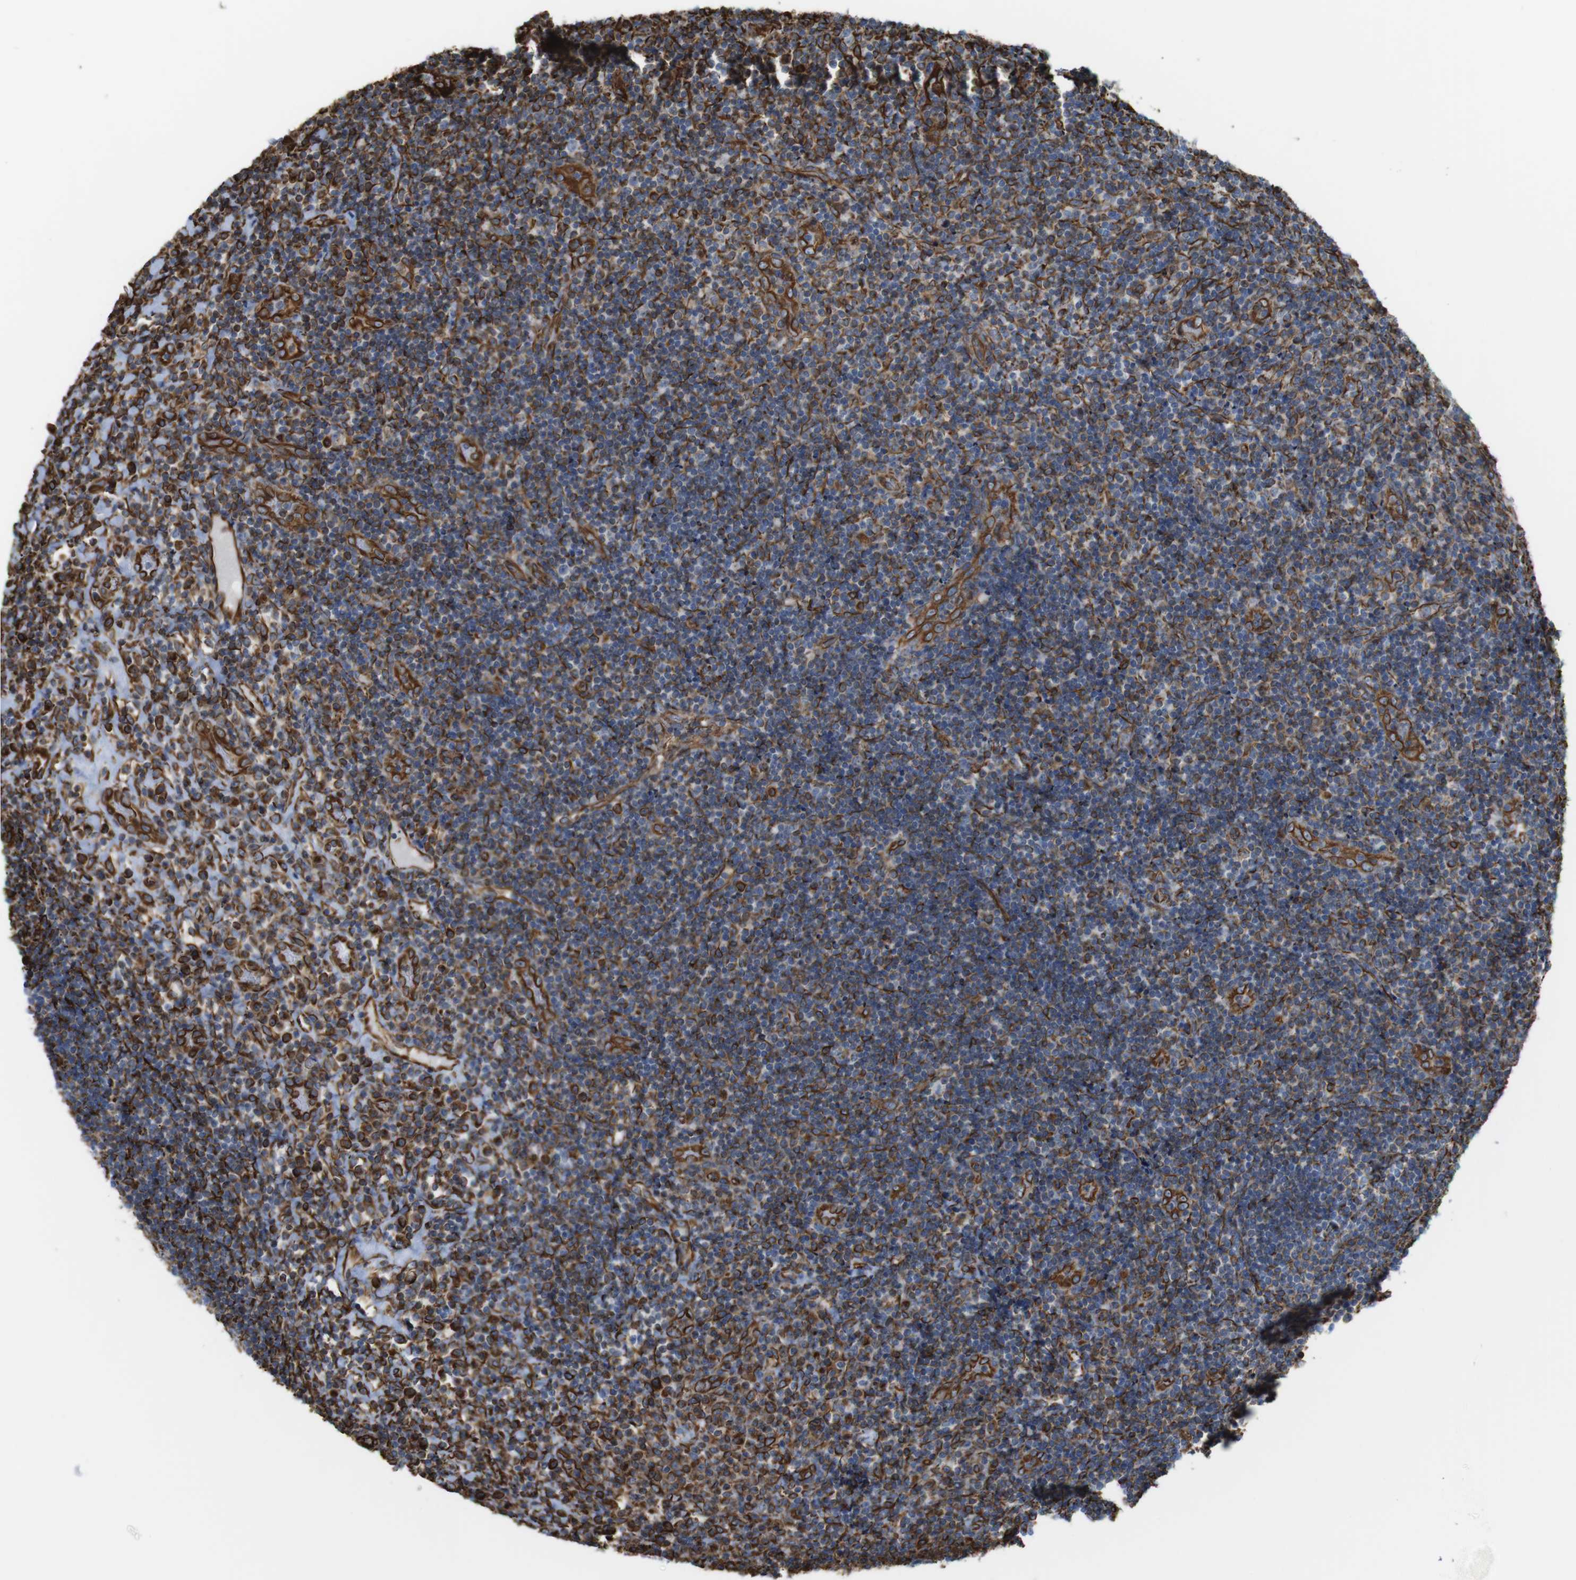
{"staining": {"intensity": "negative", "quantity": "none", "location": "none"}, "tissue": "lymphoma", "cell_type": "Tumor cells", "image_type": "cancer", "snomed": [{"axis": "morphology", "description": "Malignant lymphoma, non-Hodgkin's type, High grade"}, {"axis": "topography", "description": "Tonsil"}], "caption": "Photomicrograph shows no protein staining in tumor cells of lymphoma tissue. (Immunohistochemistry (ihc), brightfield microscopy, high magnification).", "gene": "RALGPS1", "patient": {"sex": "female", "age": 36}}